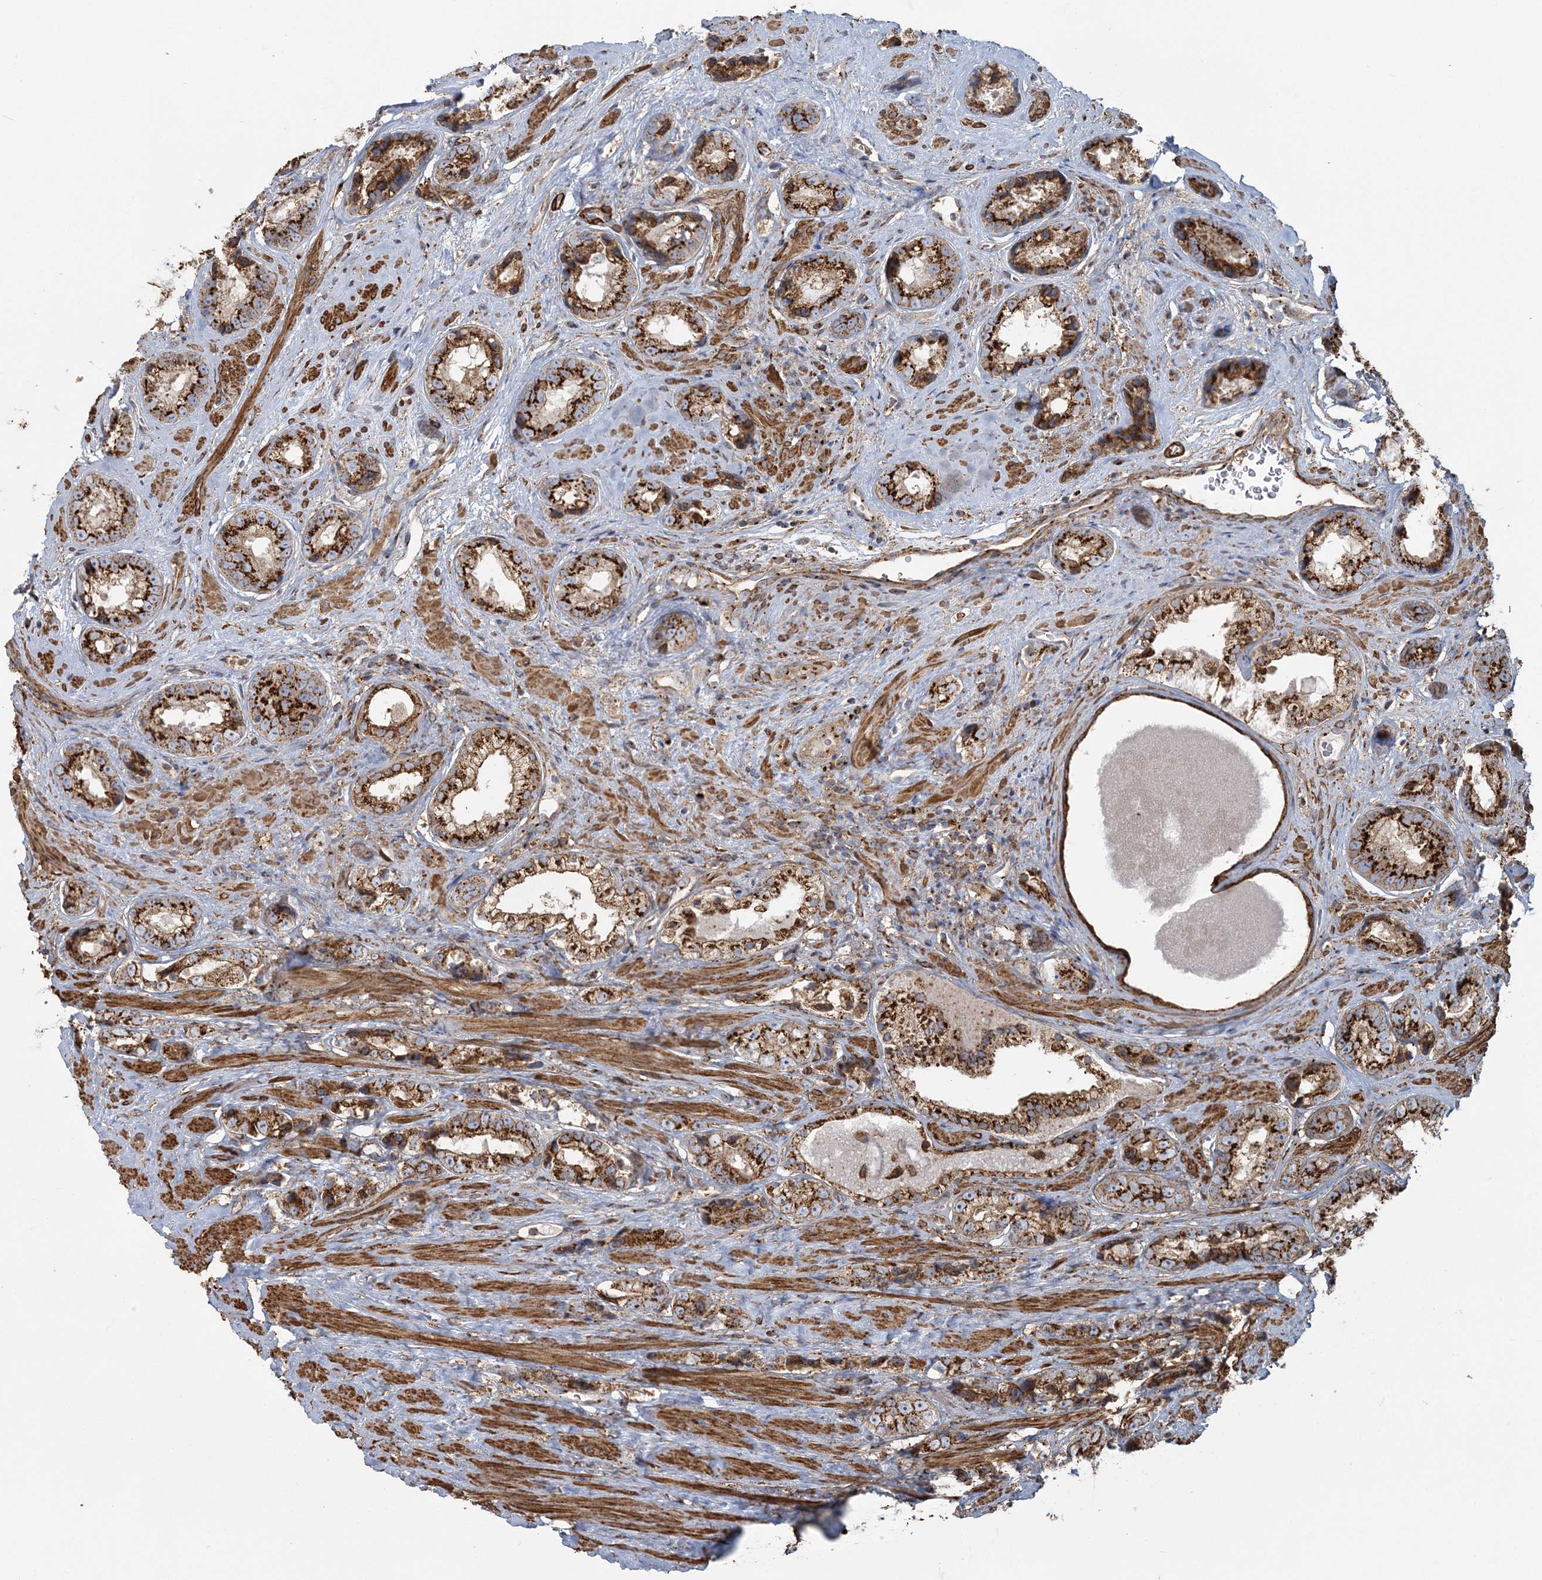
{"staining": {"intensity": "strong", "quantity": ">75%", "location": "cytoplasmic/membranous"}, "tissue": "prostate cancer", "cell_type": "Tumor cells", "image_type": "cancer", "snomed": [{"axis": "morphology", "description": "Adenocarcinoma, High grade"}, {"axis": "topography", "description": "Prostate"}], "caption": "Immunohistochemical staining of human adenocarcinoma (high-grade) (prostate) exhibits high levels of strong cytoplasmic/membranous protein staining in about >75% of tumor cells.", "gene": "TRAF3IP2", "patient": {"sex": "male", "age": 61}}